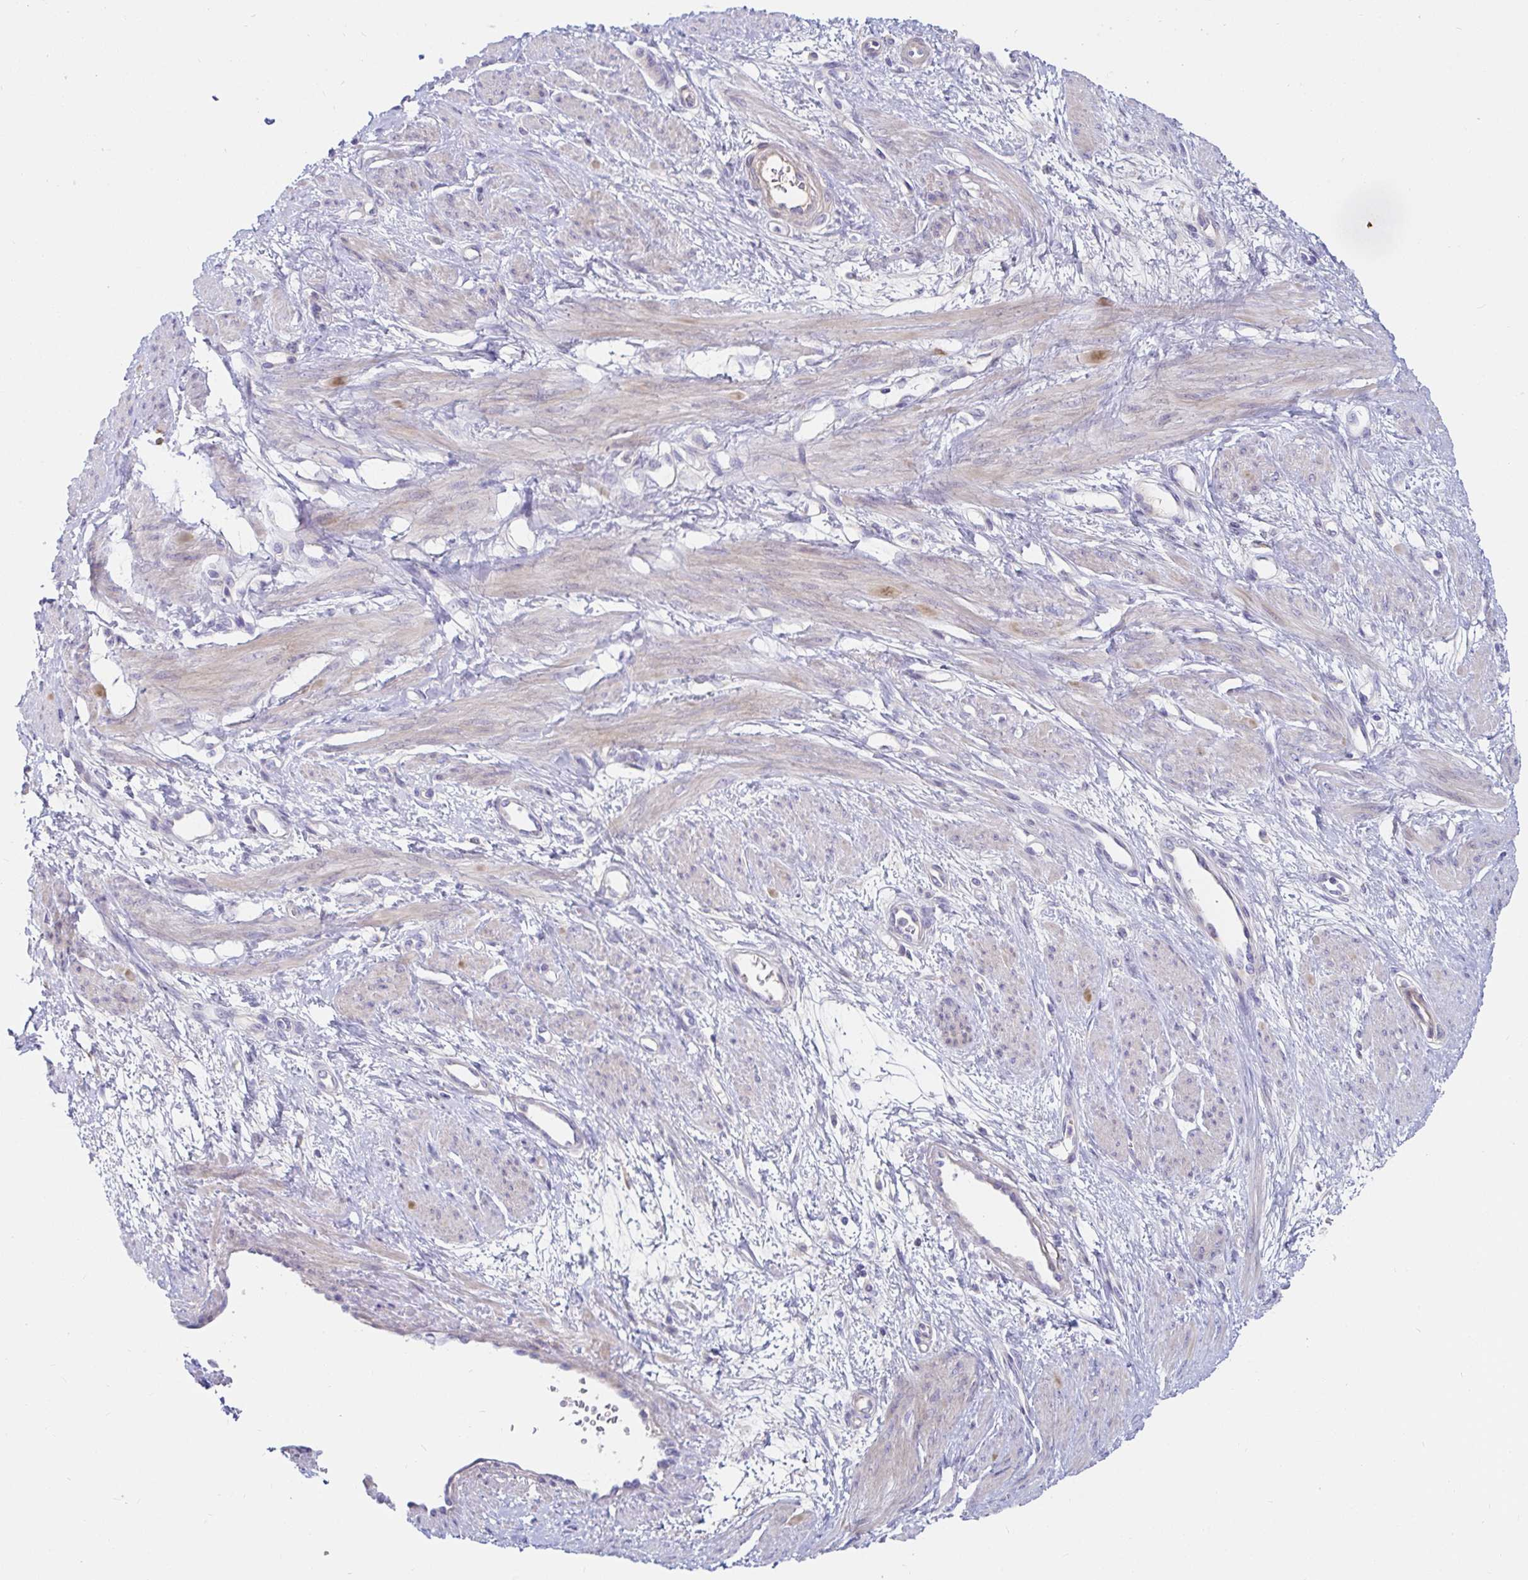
{"staining": {"intensity": "weak", "quantity": "<25%", "location": "cytoplasmic/membranous"}, "tissue": "smooth muscle", "cell_type": "Smooth muscle cells", "image_type": "normal", "snomed": [{"axis": "morphology", "description": "Normal tissue, NOS"}, {"axis": "topography", "description": "Smooth muscle"}, {"axis": "topography", "description": "Uterus"}], "caption": "The image demonstrates no staining of smooth muscle cells in normal smooth muscle.", "gene": "C4orf17", "patient": {"sex": "female", "age": 39}}